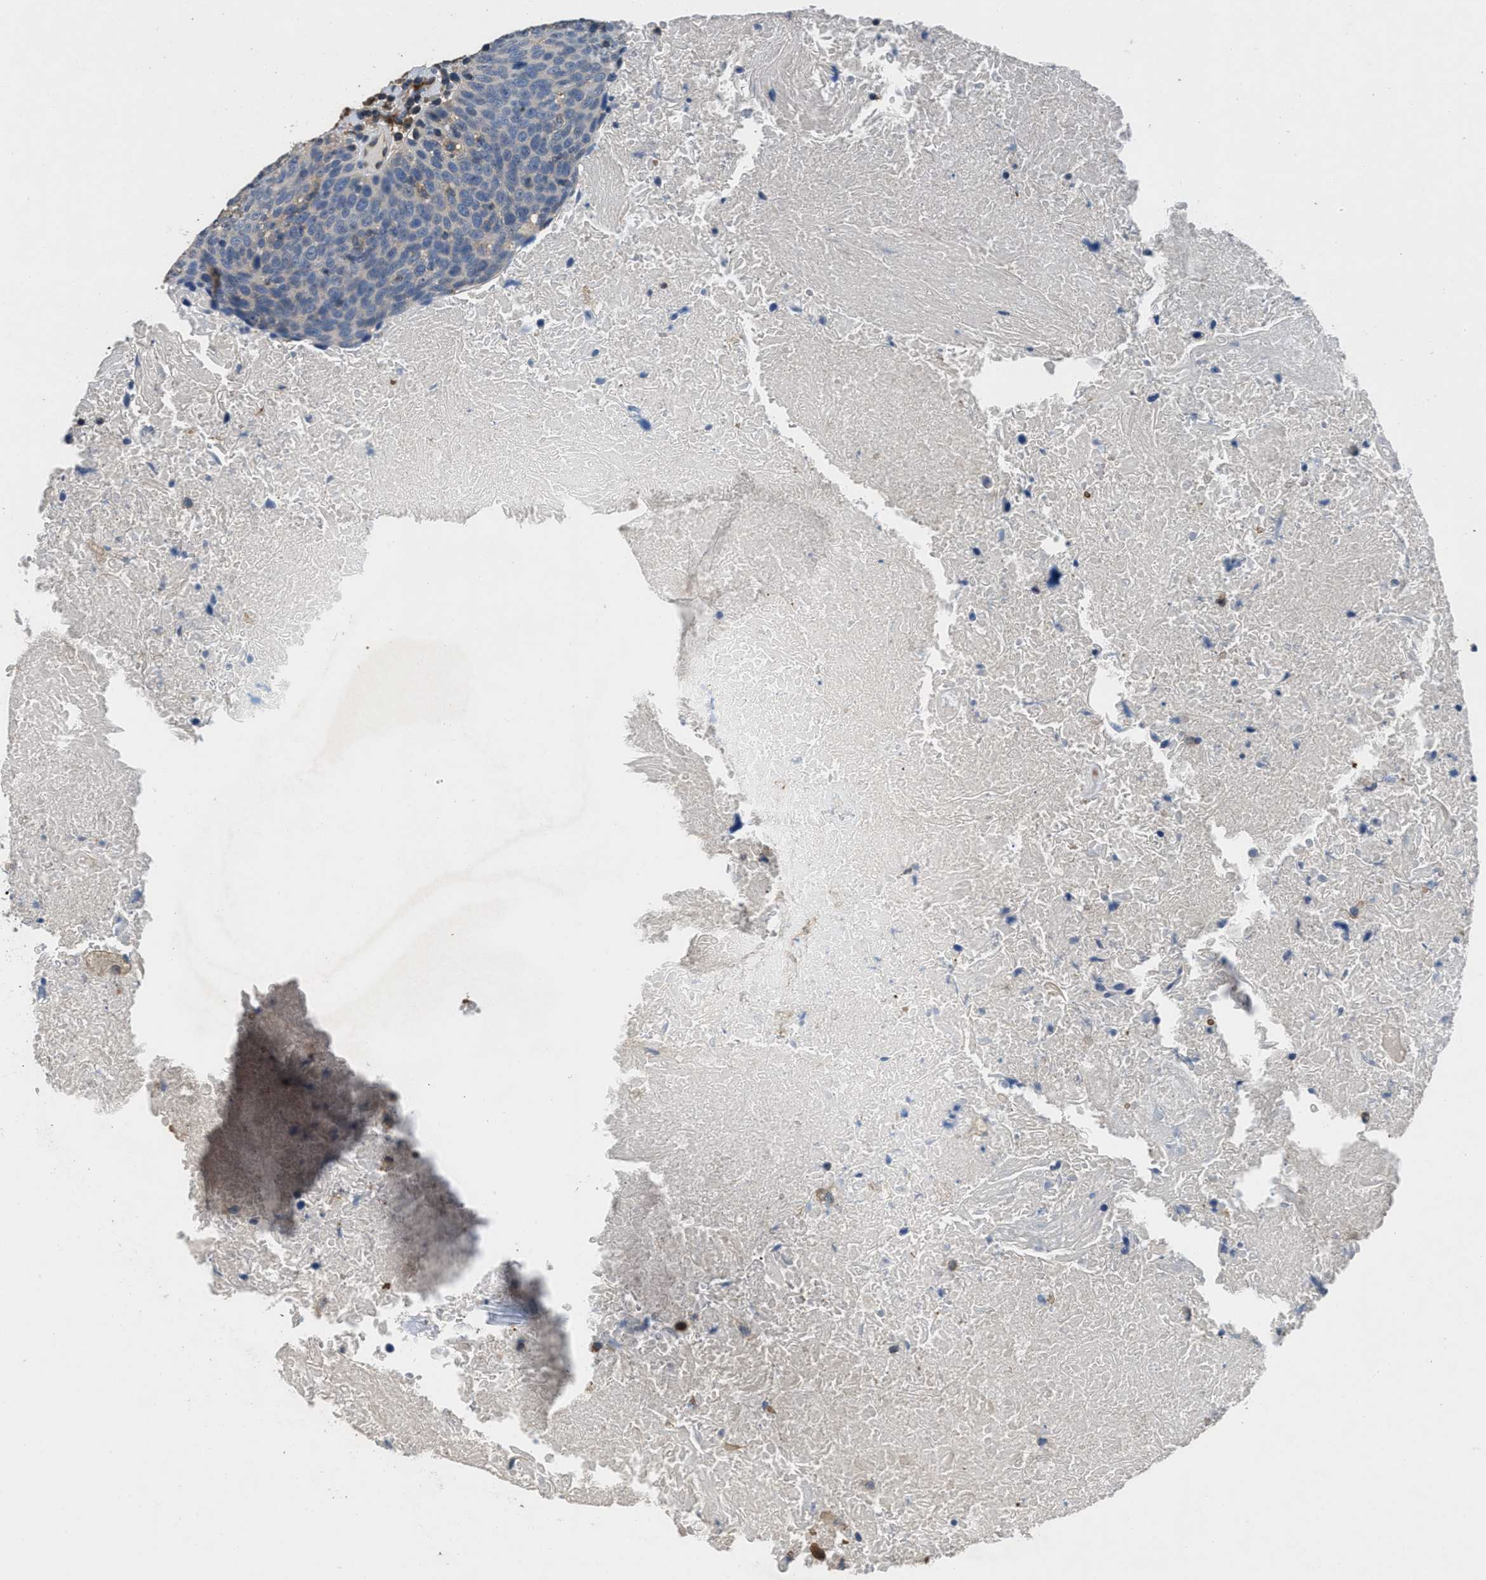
{"staining": {"intensity": "negative", "quantity": "none", "location": "none"}, "tissue": "head and neck cancer", "cell_type": "Tumor cells", "image_type": "cancer", "snomed": [{"axis": "morphology", "description": "Squamous cell carcinoma, NOS"}, {"axis": "morphology", "description": "Squamous cell carcinoma, metastatic, NOS"}, {"axis": "topography", "description": "Lymph node"}, {"axis": "topography", "description": "Head-Neck"}], "caption": "Squamous cell carcinoma (head and neck) was stained to show a protein in brown. There is no significant staining in tumor cells. The staining is performed using DAB brown chromogen with nuclei counter-stained in using hematoxylin.", "gene": "DGKE", "patient": {"sex": "male", "age": 62}}